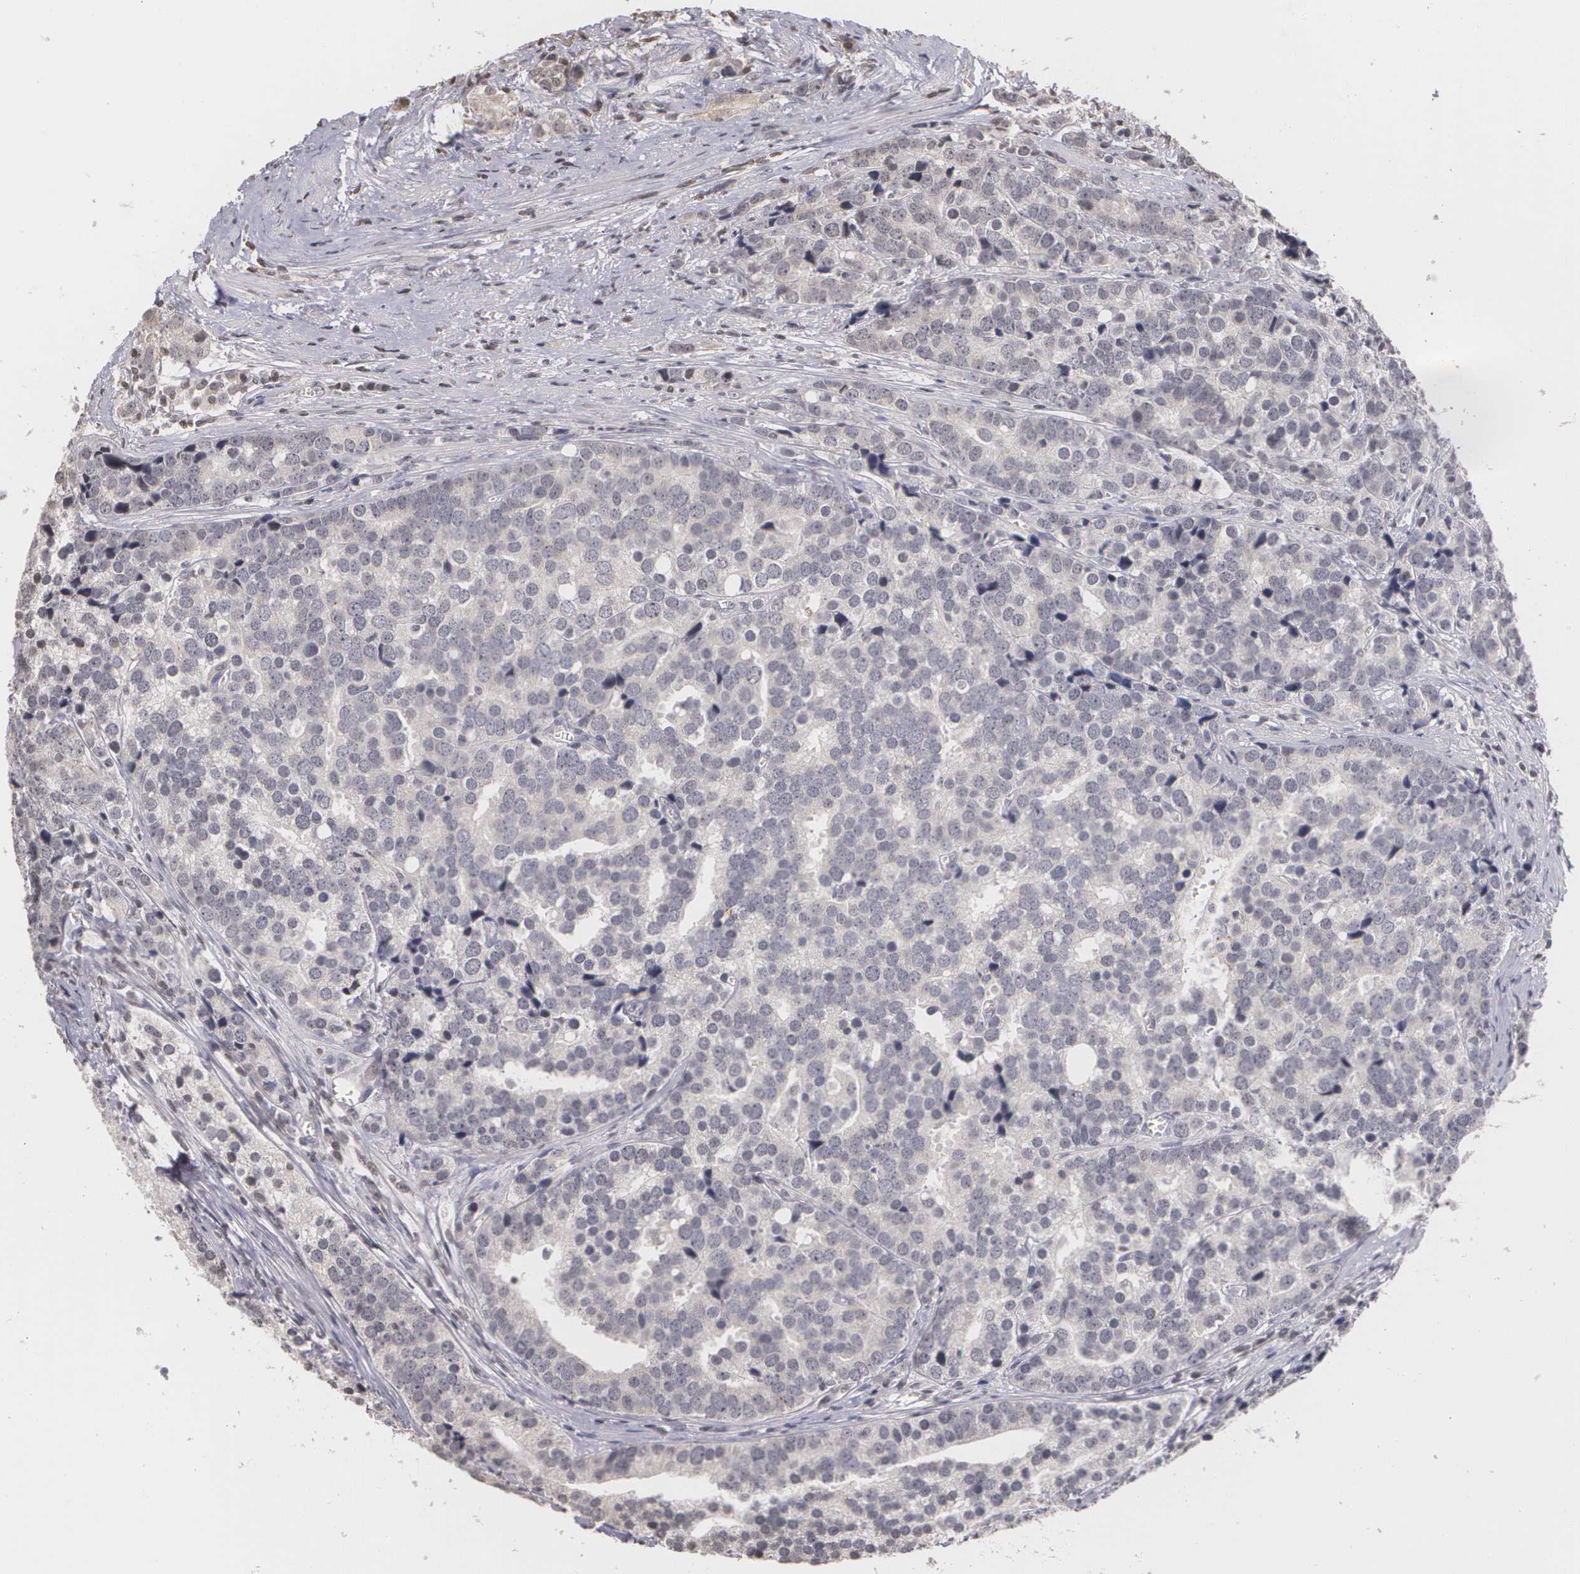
{"staining": {"intensity": "negative", "quantity": "none", "location": "none"}, "tissue": "prostate cancer", "cell_type": "Tumor cells", "image_type": "cancer", "snomed": [{"axis": "morphology", "description": "Adenocarcinoma, High grade"}, {"axis": "topography", "description": "Prostate"}], "caption": "Immunohistochemical staining of human prostate cancer (adenocarcinoma (high-grade)) exhibits no significant staining in tumor cells. (Stains: DAB (3,3'-diaminobenzidine) immunohistochemistry with hematoxylin counter stain, Microscopy: brightfield microscopy at high magnification).", "gene": "THRB", "patient": {"sex": "male", "age": 71}}